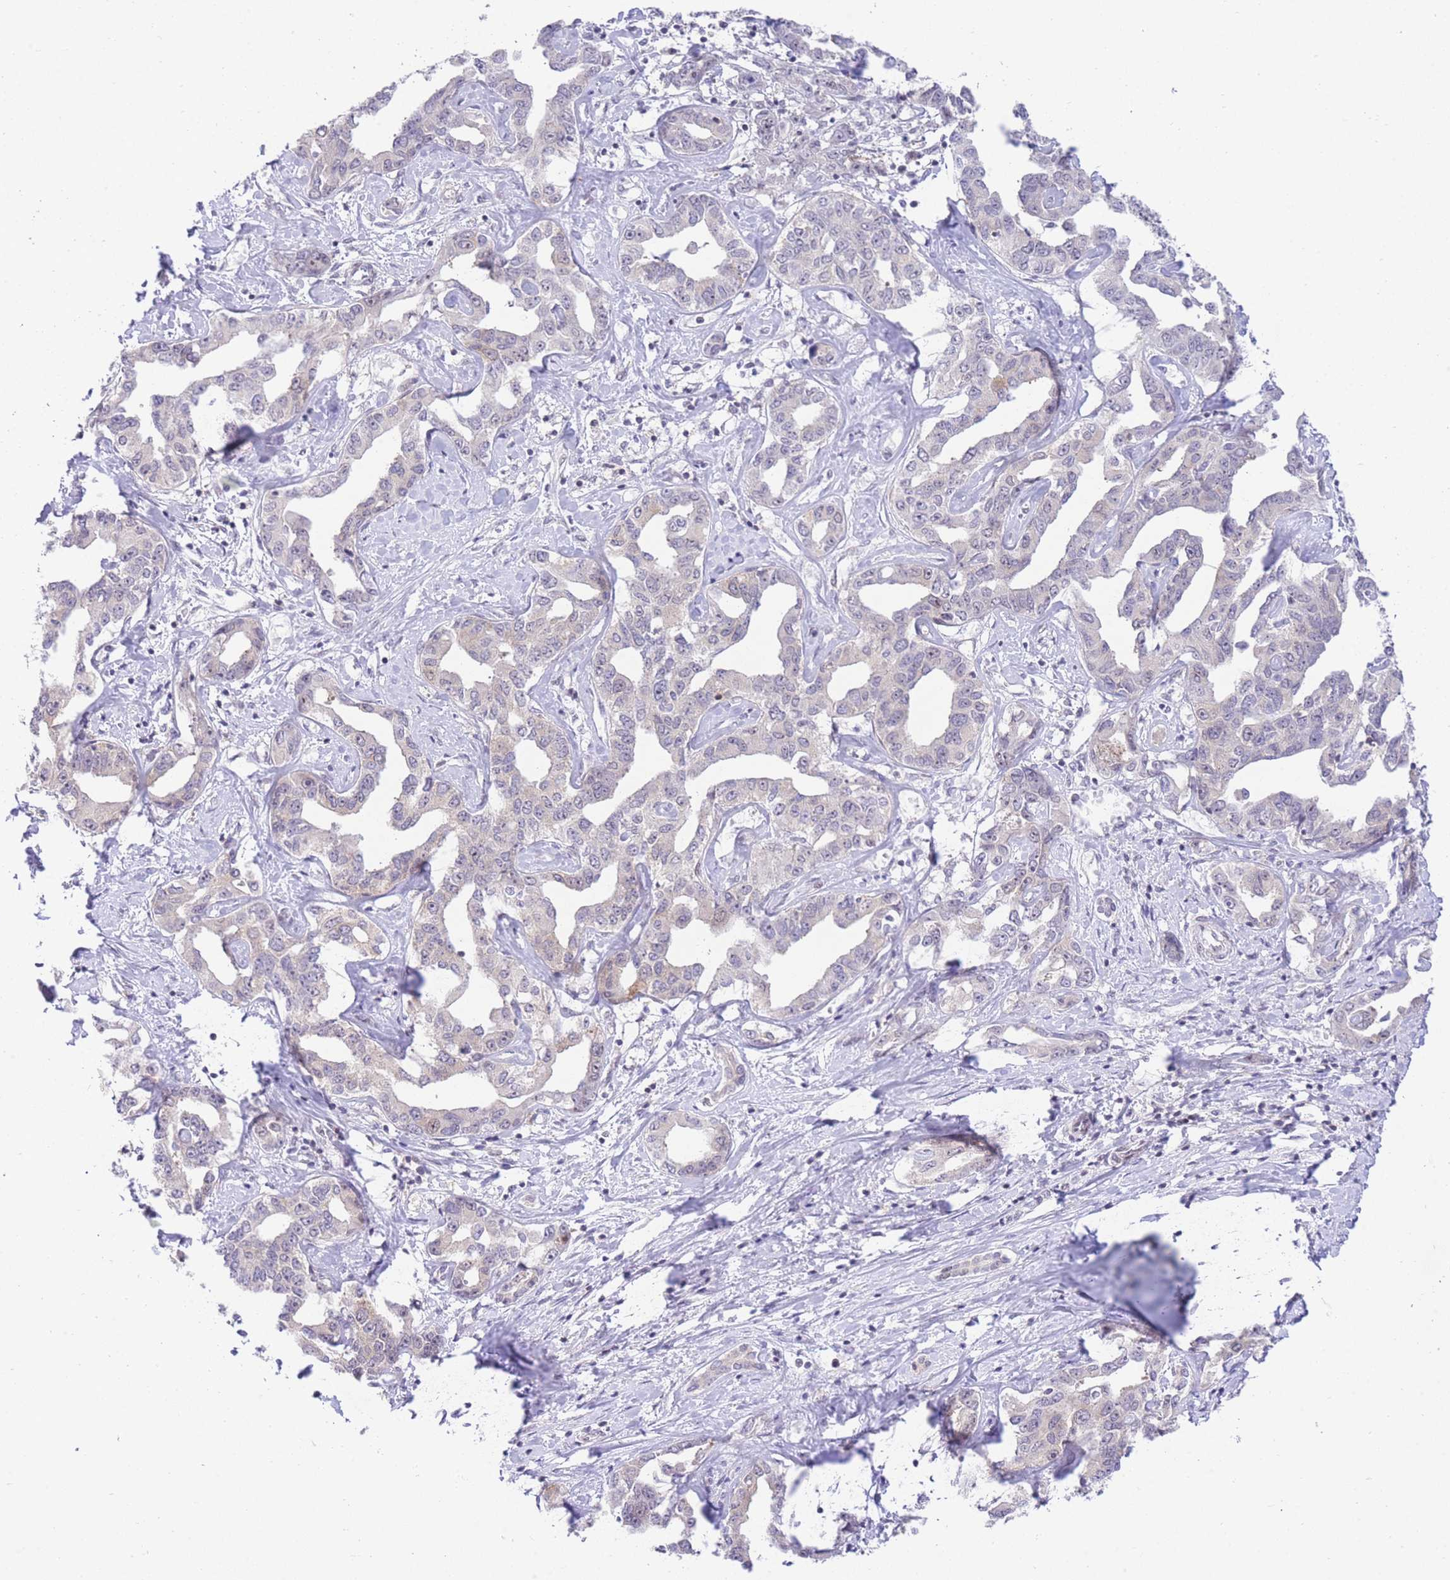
{"staining": {"intensity": "negative", "quantity": "none", "location": "none"}, "tissue": "liver cancer", "cell_type": "Tumor cells", "image_type": "cancer", "snomed": [{"axis": "morphology", "description": "Cholangiocarcinoma"}, {"axis": "topography", "description": "Liver"}], "caption": "Cholangiocarcinoma (liver) was stained to show a protein in brown. There is no significant expression in tumor cells.", "gene": "STK39", "patient": {"sex": "male", "age": 59}}